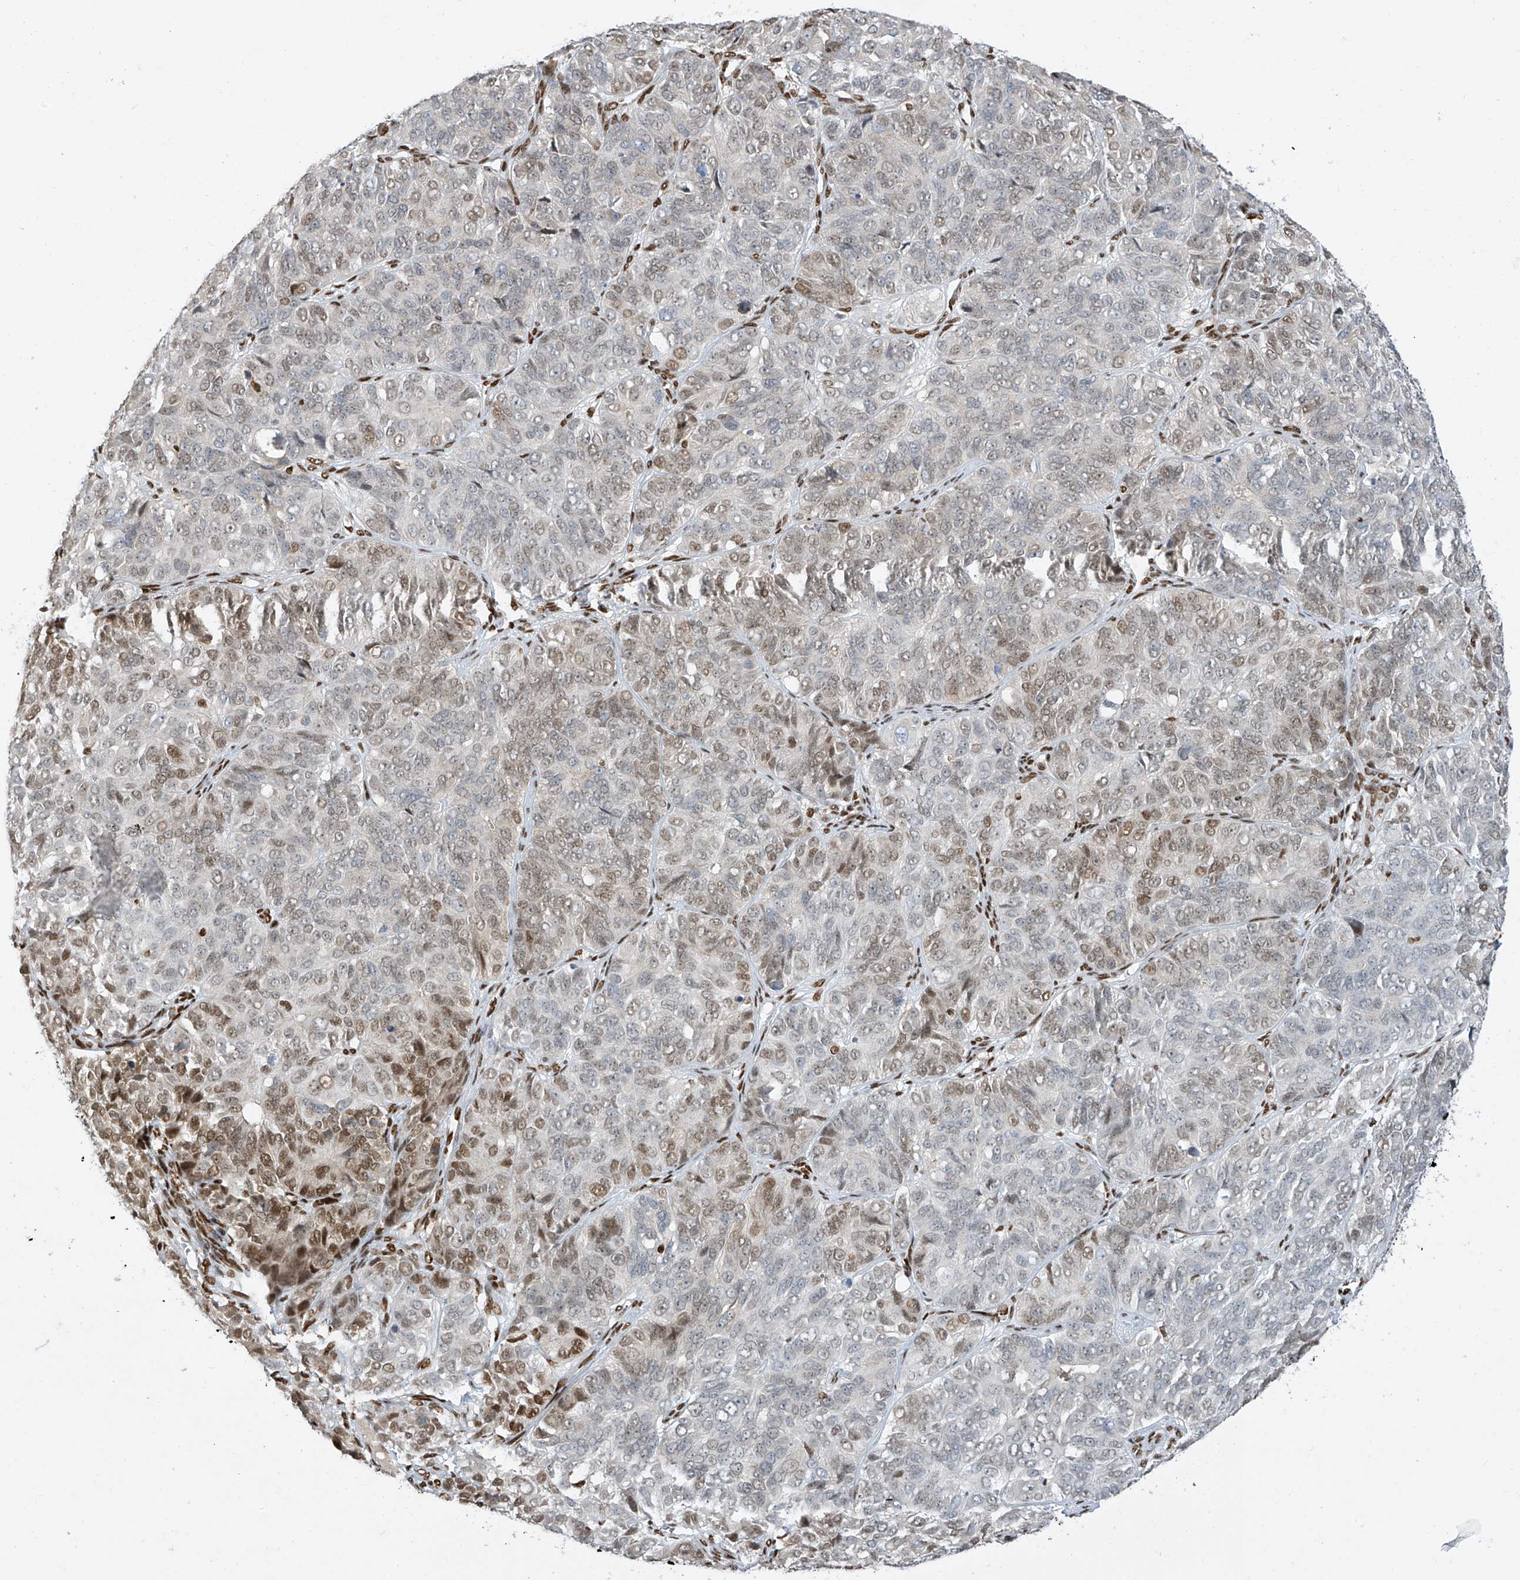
{"staining": {"intensity": "moderate", "quantity": "<25%", "location": "nuclear"}, "tissue": "ovarian cancer", "cell_type": "Tumor cells", "image_type": "cancer", "snomed": [{"axis": "morphology", "description": "Carcinoma, endometroid"}, {"axis": "topography", "description": "Ovary"}], "caption": "Approximately <25% of tumor cells in ovarian cancer reveal moderate nuclear protein expression as visualized by brown immunohistochemical staining.", "gene": "PM20D2", "patient": {"sex": "female", "age": 51}}